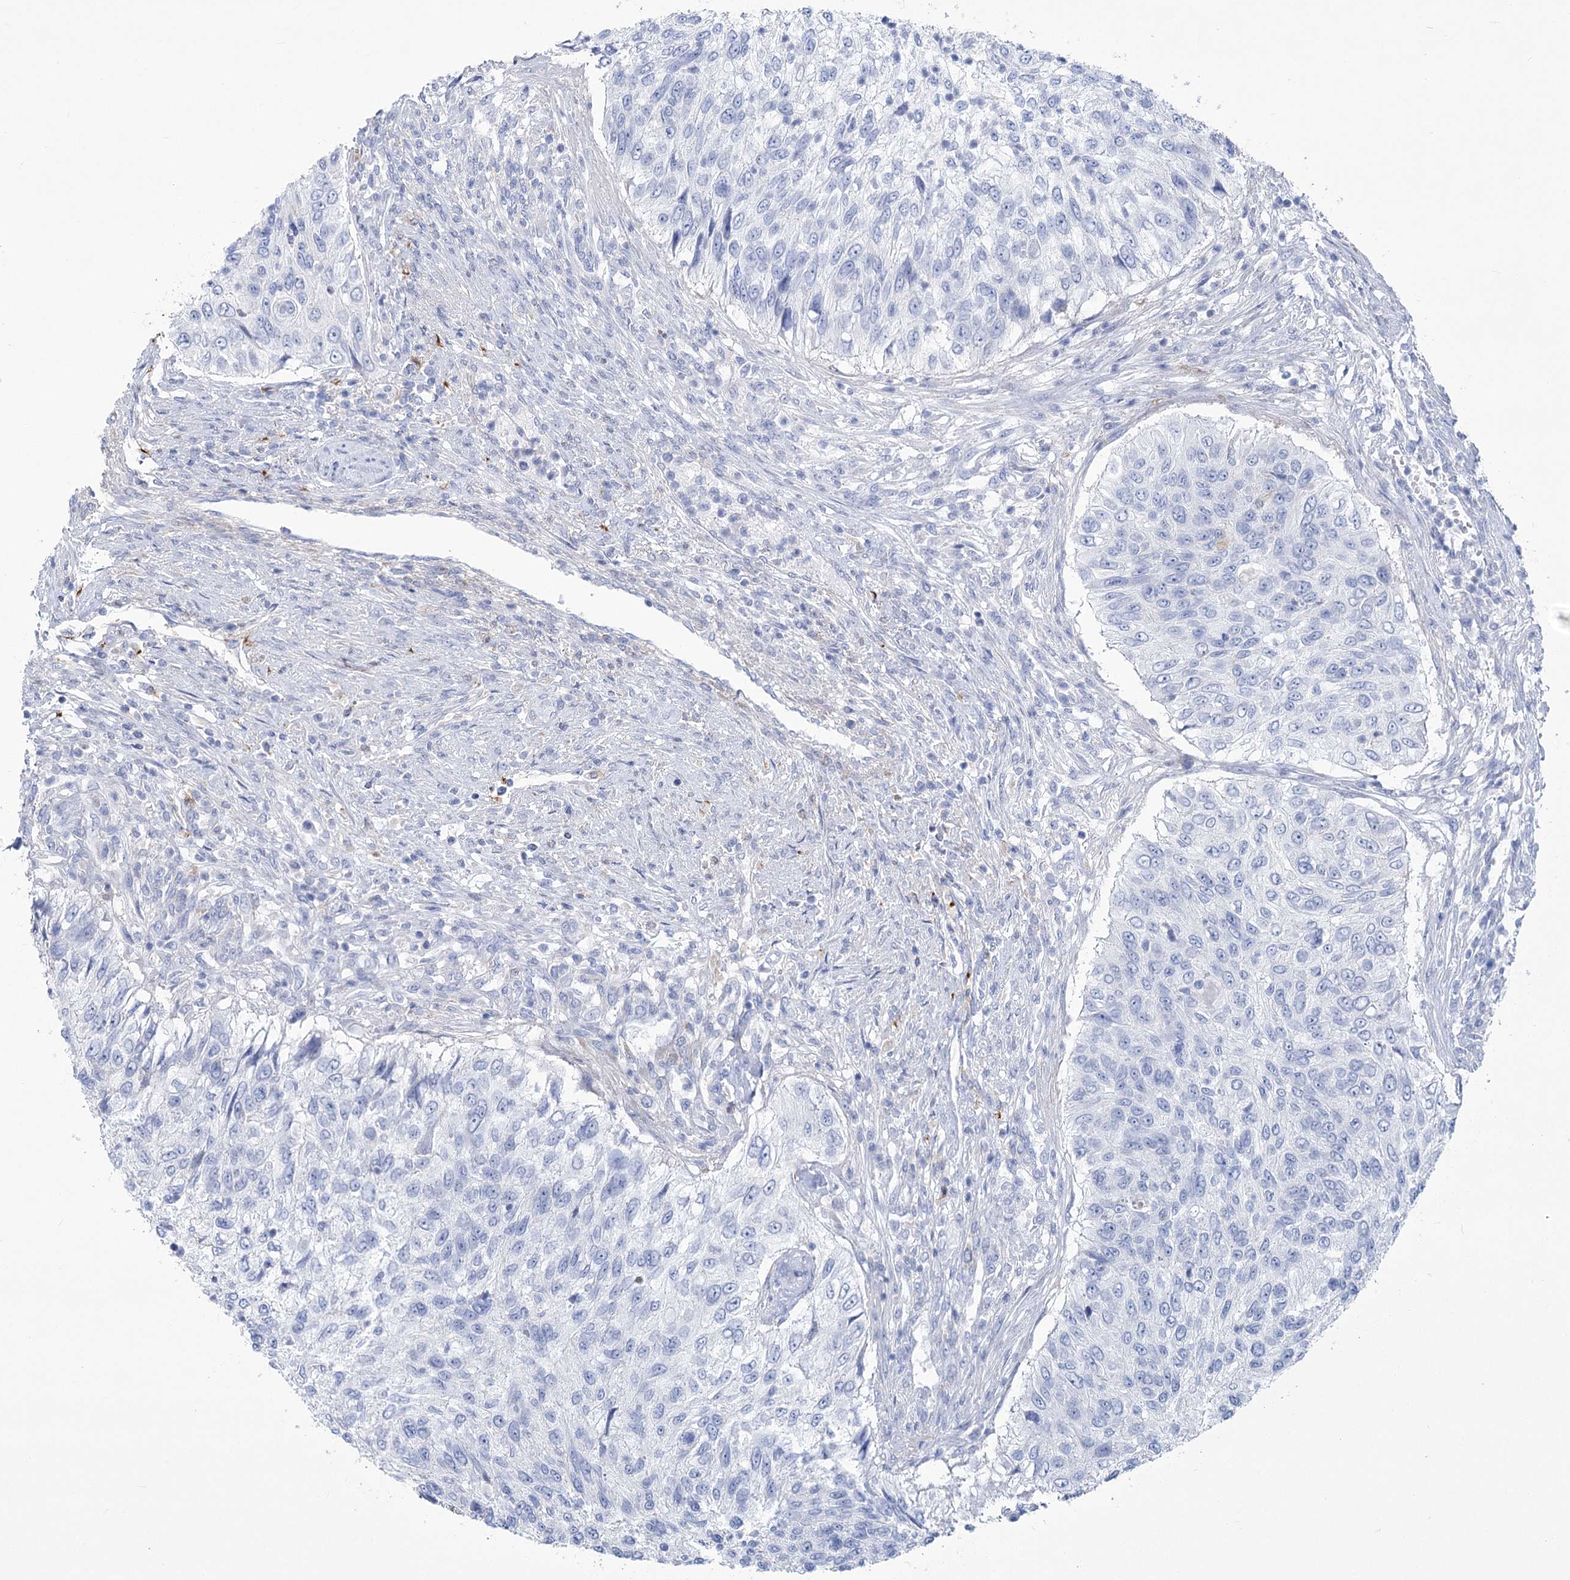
{"staining": {"intensity": "negative", "quantity": "none", "location": "none"}, "tissue": "urothelial cancer", "cell_type": "Tumor cells", "image_type": "cancer", "snomed": [{"axis": "morphology", "description": "Urothelial carcinoma, High grade"}, {"axis": "topography", "description": "Urinary bladder"}], "caption": "Tumor cells are negative for protein expression in human urothelial cancer.", "gene": "PCDHA1", "patient": {"sex": "female", "age": 60}}